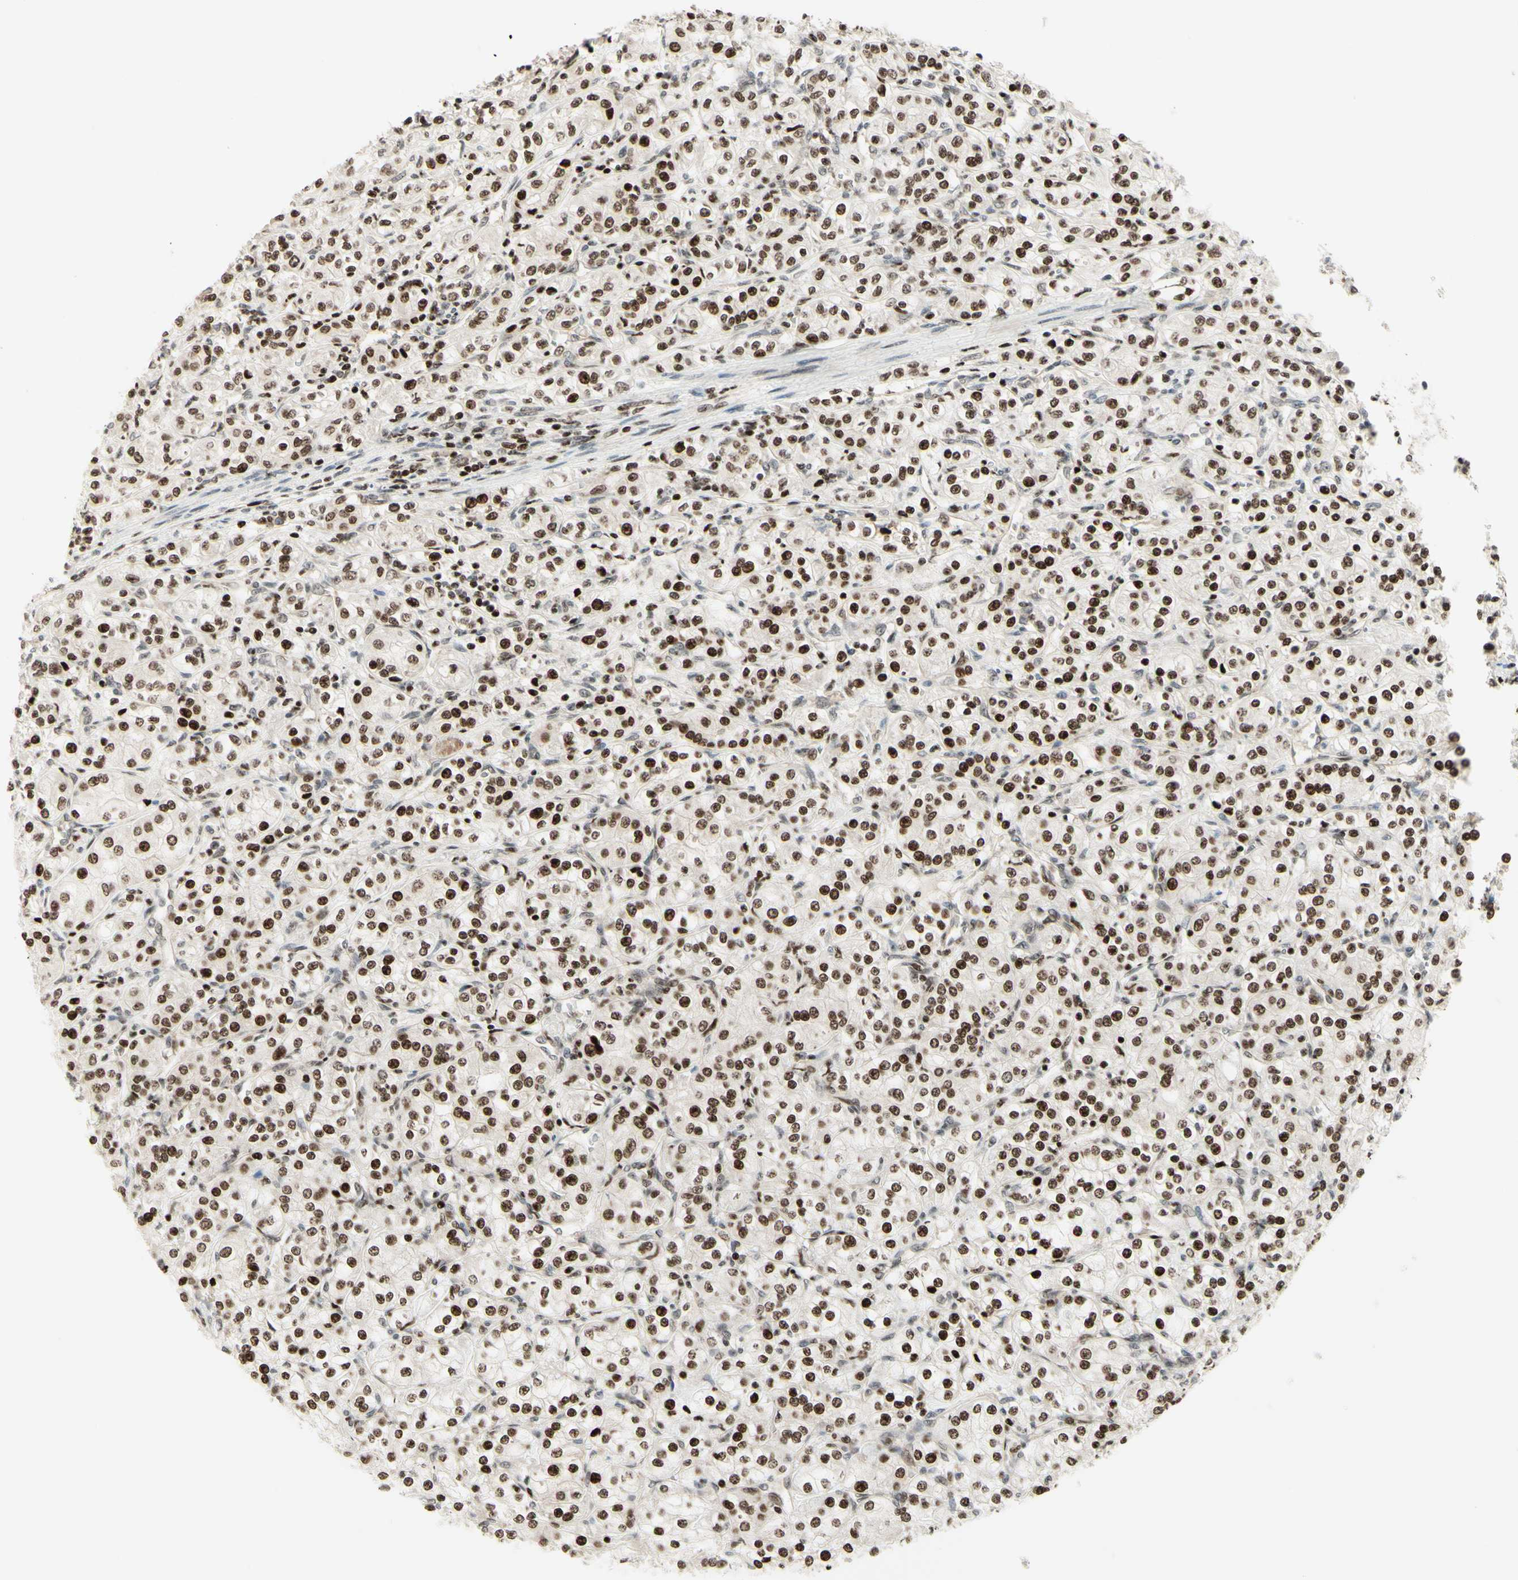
{"staining": {"intensity": "moderate", "quantity": ">75%", "location": "cytoplasmic/membranous,nuclear"}, "tissue": "renal cancer", "cell_type": "Tumor cells", "image_type": "cancer", "snomed": [{"axis": "morphology", "description": "Adenocarcinoma, NOS"}, {"axis": "topography", "description": "Kidney"}], "caption": "Renal adenocarcinoma stained for a protein displays moderate cytoplasmic/membranous and nuclear positivity in tumor cells.", "gene": "CDKL5", "patient": {"sex": "male", "age": 77}}